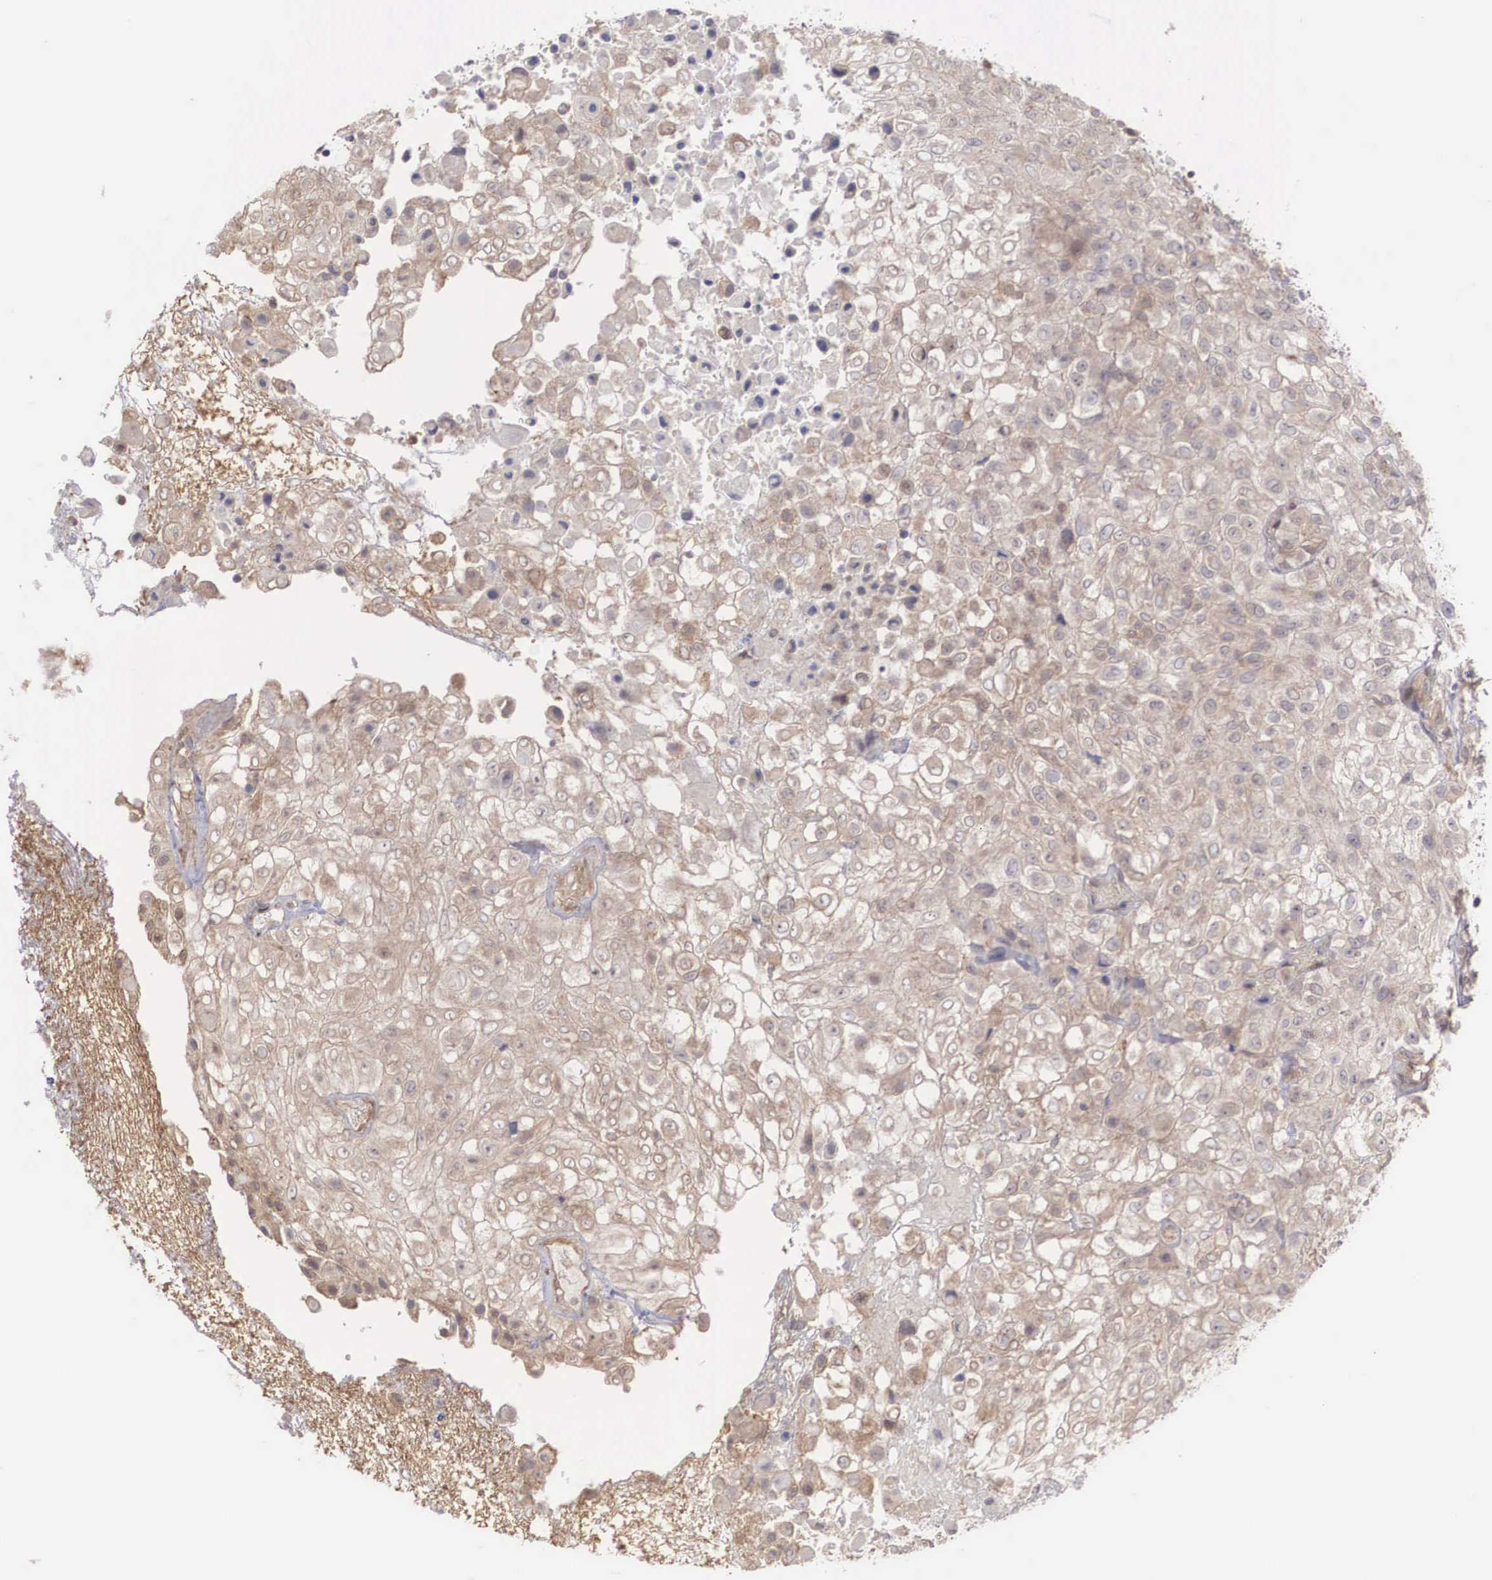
{"staining": {"intensity": "weak", "quantity": "25%-75%", "location": "cytoplasmic/membranous"}, "tissue": "urothelial cancer", "cell_type": "Tumor cells", "image_type": "cancer", "snomed": [{"axis": "morphology", "description": "Urothelial carcinoma, High grade"}, {"axis": "topography", "description": "Urinary bladder"}], "caption": "There is low levels of weak cytoplasmic/membranous expression in tumor cells of urothelial carcinoma (high-grade), as demonstrated by immunohistochemical staining (brown color).", "gene": "DNAJB7", "patient": {"sex": "male", "age": 56}}